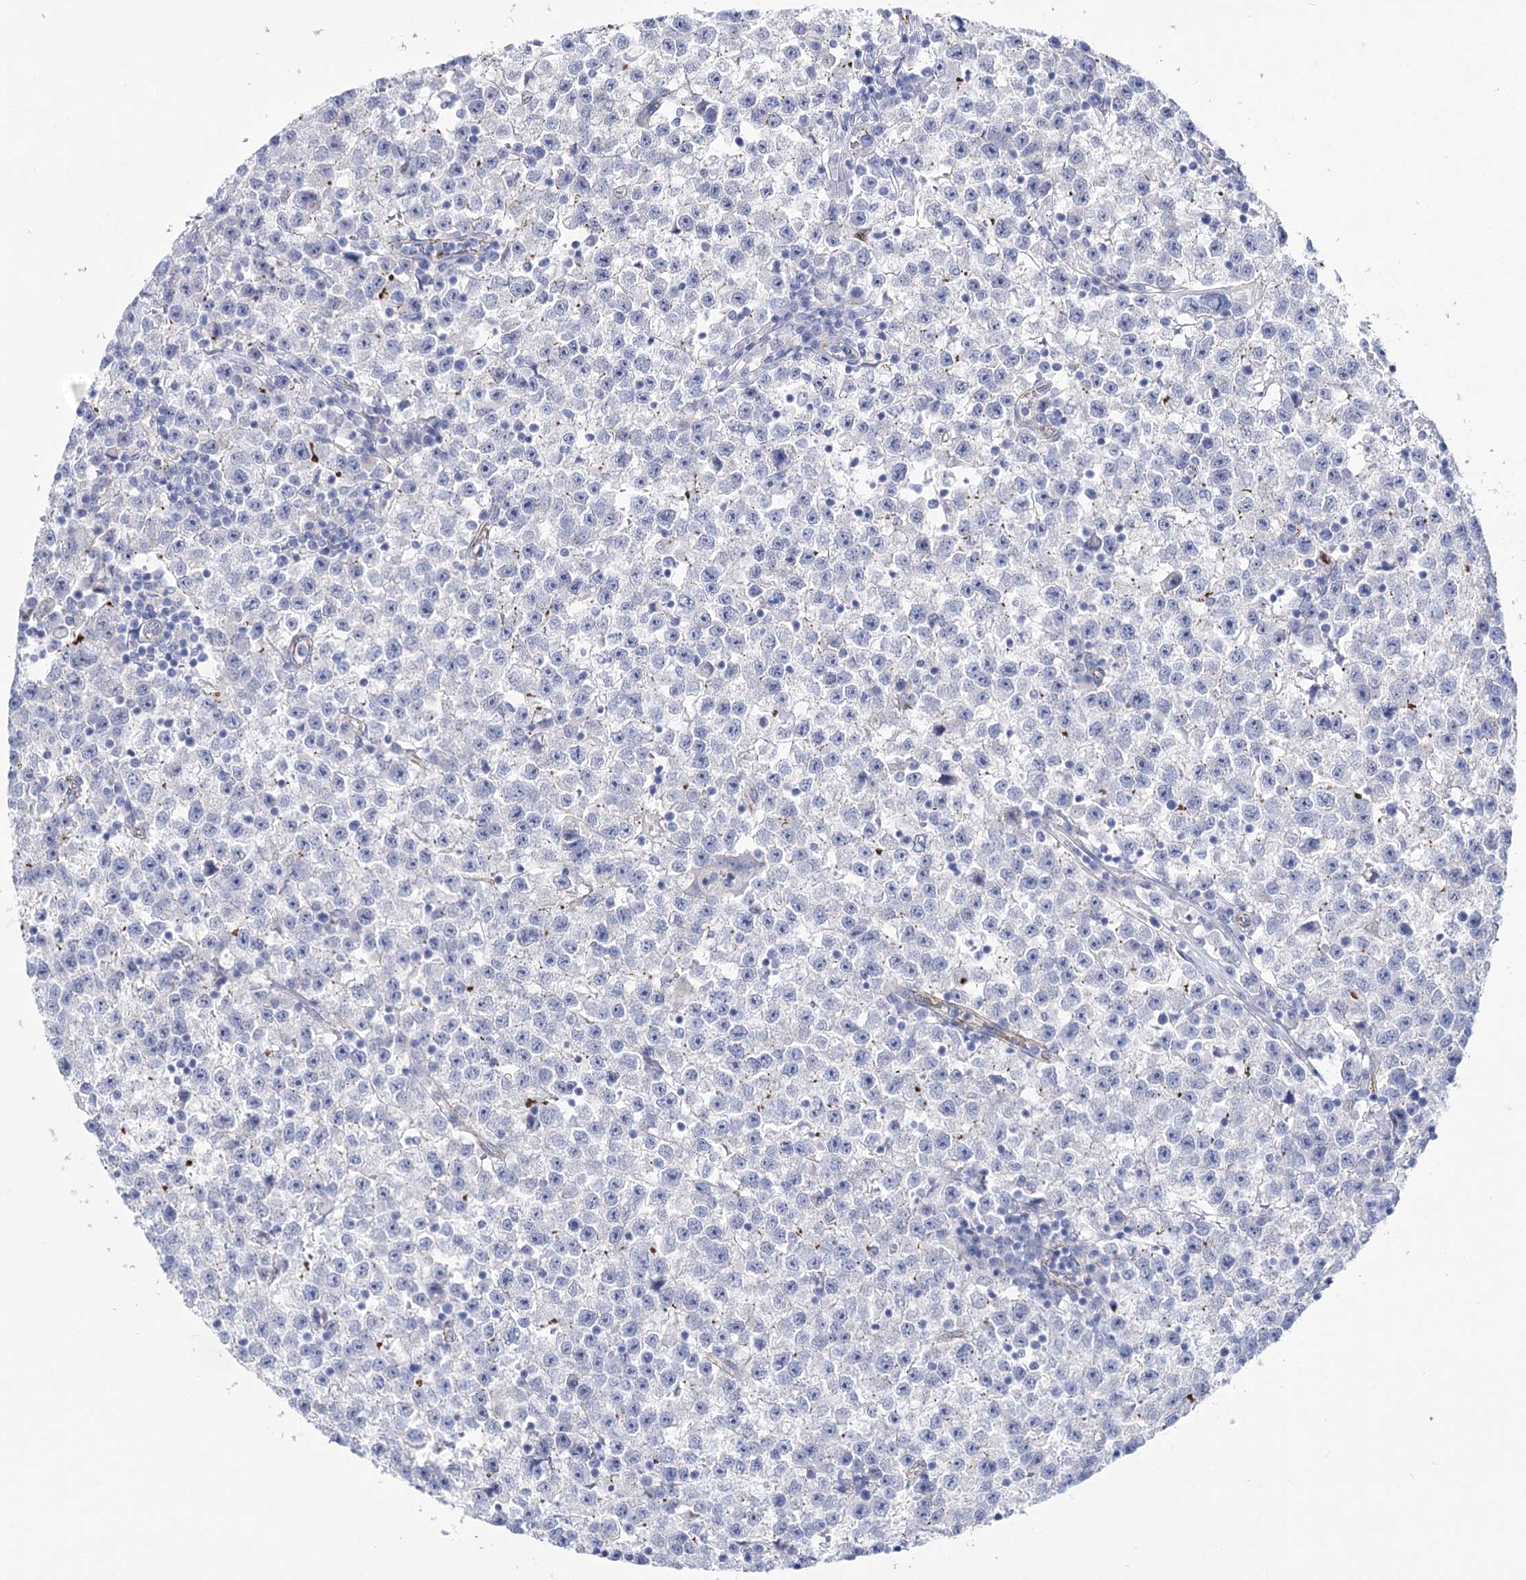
{"staining": {"intensity": "negative", "quantity": "none", "location": "none"}, "tissue": "testis cancer", "cell_type": "Tumor cells", "image_type": "cancer", "snomed": [{"axis": "morphology", "description": "Seminoma, NOS"}, {"axis": "topography", "description": "Testis"}], "caption": "Image shows no protein expression in tumor cells of seminoma (testis) tissue.", "gene": "NRAP", "patient": {"sex": "male", "age": 22}}